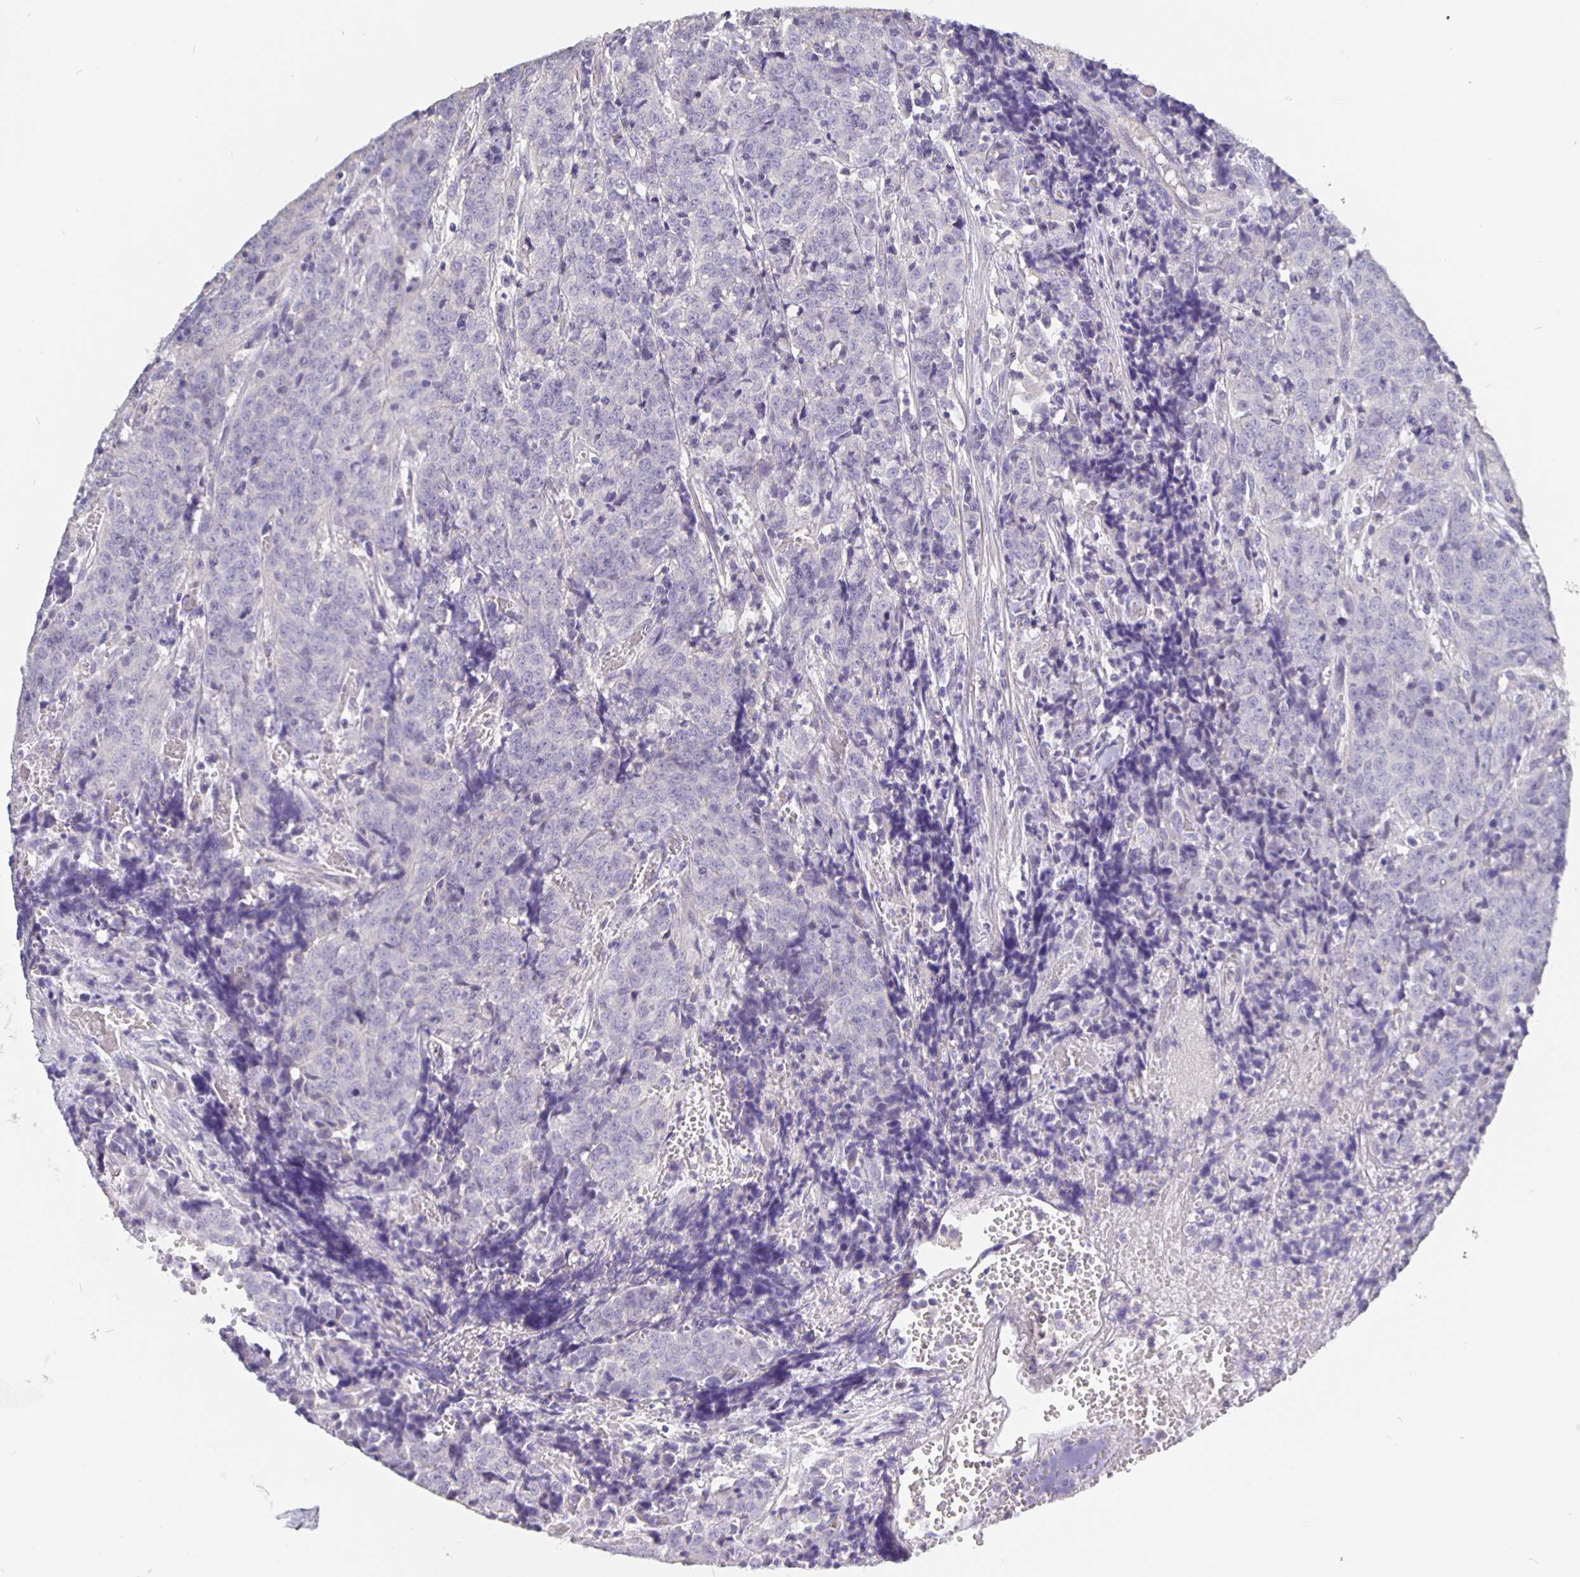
{"staining": {"intensity": "negative", "quantity": "none", "location": "none"}, "tissue": "prostate cancer", "cell_type": "Tumor cells", "image_type": "cancer", "snomed": [{"axis": "morphology", "description": "Adenocarcinoma, High grade"}, {"axis": "topography", "description": "Prostate and seminal vesicle, NOS"}], "caption": "Protein analysis of adenocarcinoma (high-grade) (prostate) reveals no significant staining in tumor cells.", "gene": "CFAP74", "patient": {"sex": "male", "age": 60}}